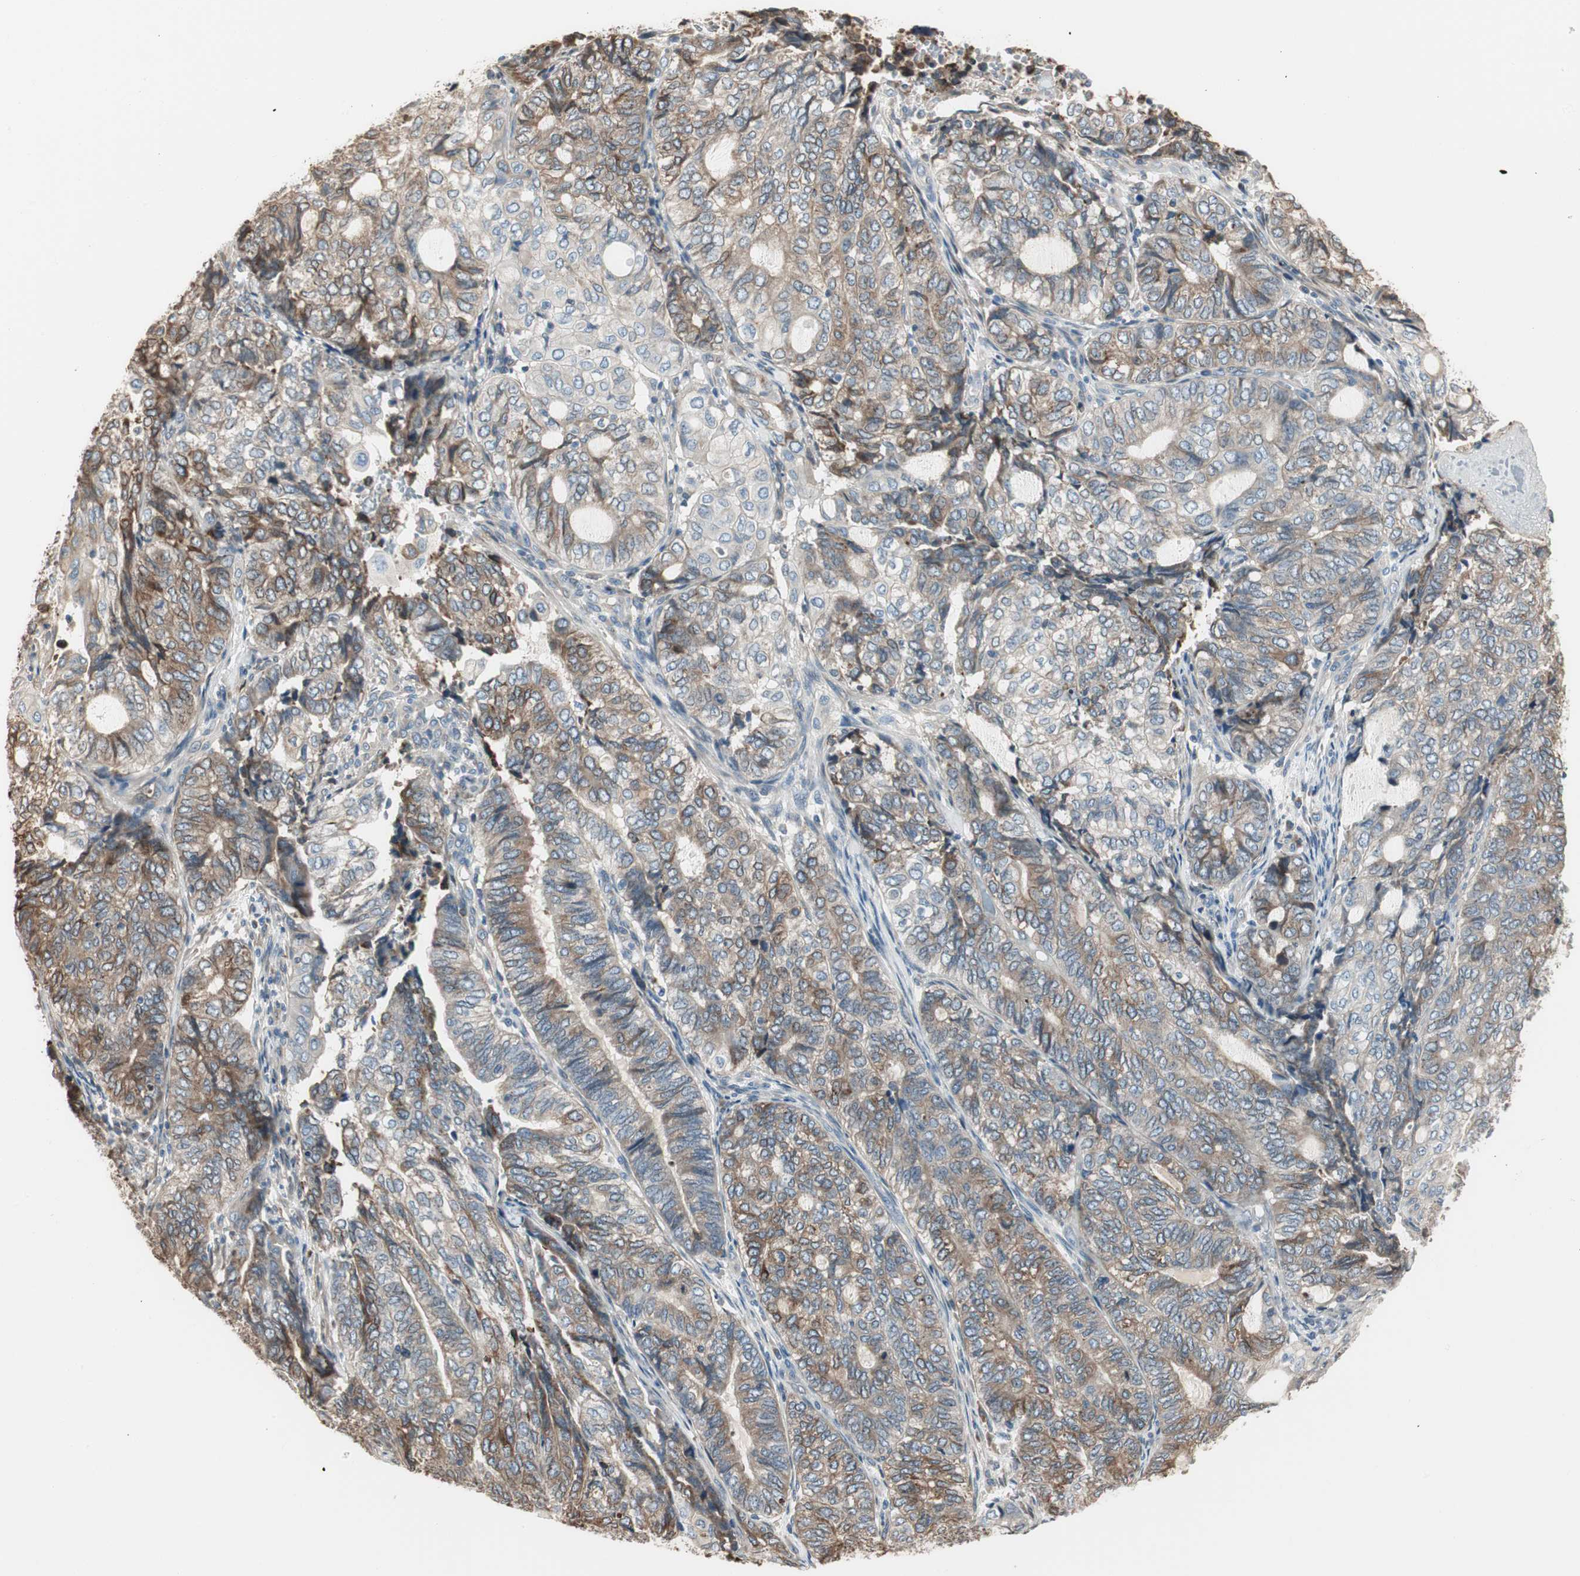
{"staining": {"intensity": "weak", "quantity": ">75%", "location": "cytoplasmic/membranous"}, "tissue": "endometrial cancer", "cell_type": "Tumor cells", "image_type": "cancer", "snomed": [{"axis": "morphology", "description": "Adenocarcinoma, NOS"}, {"axis": "topography", "description": "Uterus"}, {"axis": "topography", "description": "Endometrium"}], "caption": "Endometrial cancer (adenocarcinoma) was stained to show a protein in brown. There is low levels of weak cytoplasmic/membranous positivity in approximately >75% of tumor cells.", "gene": "NUCB2", "patient": {"sex": "female", "age": 70}}